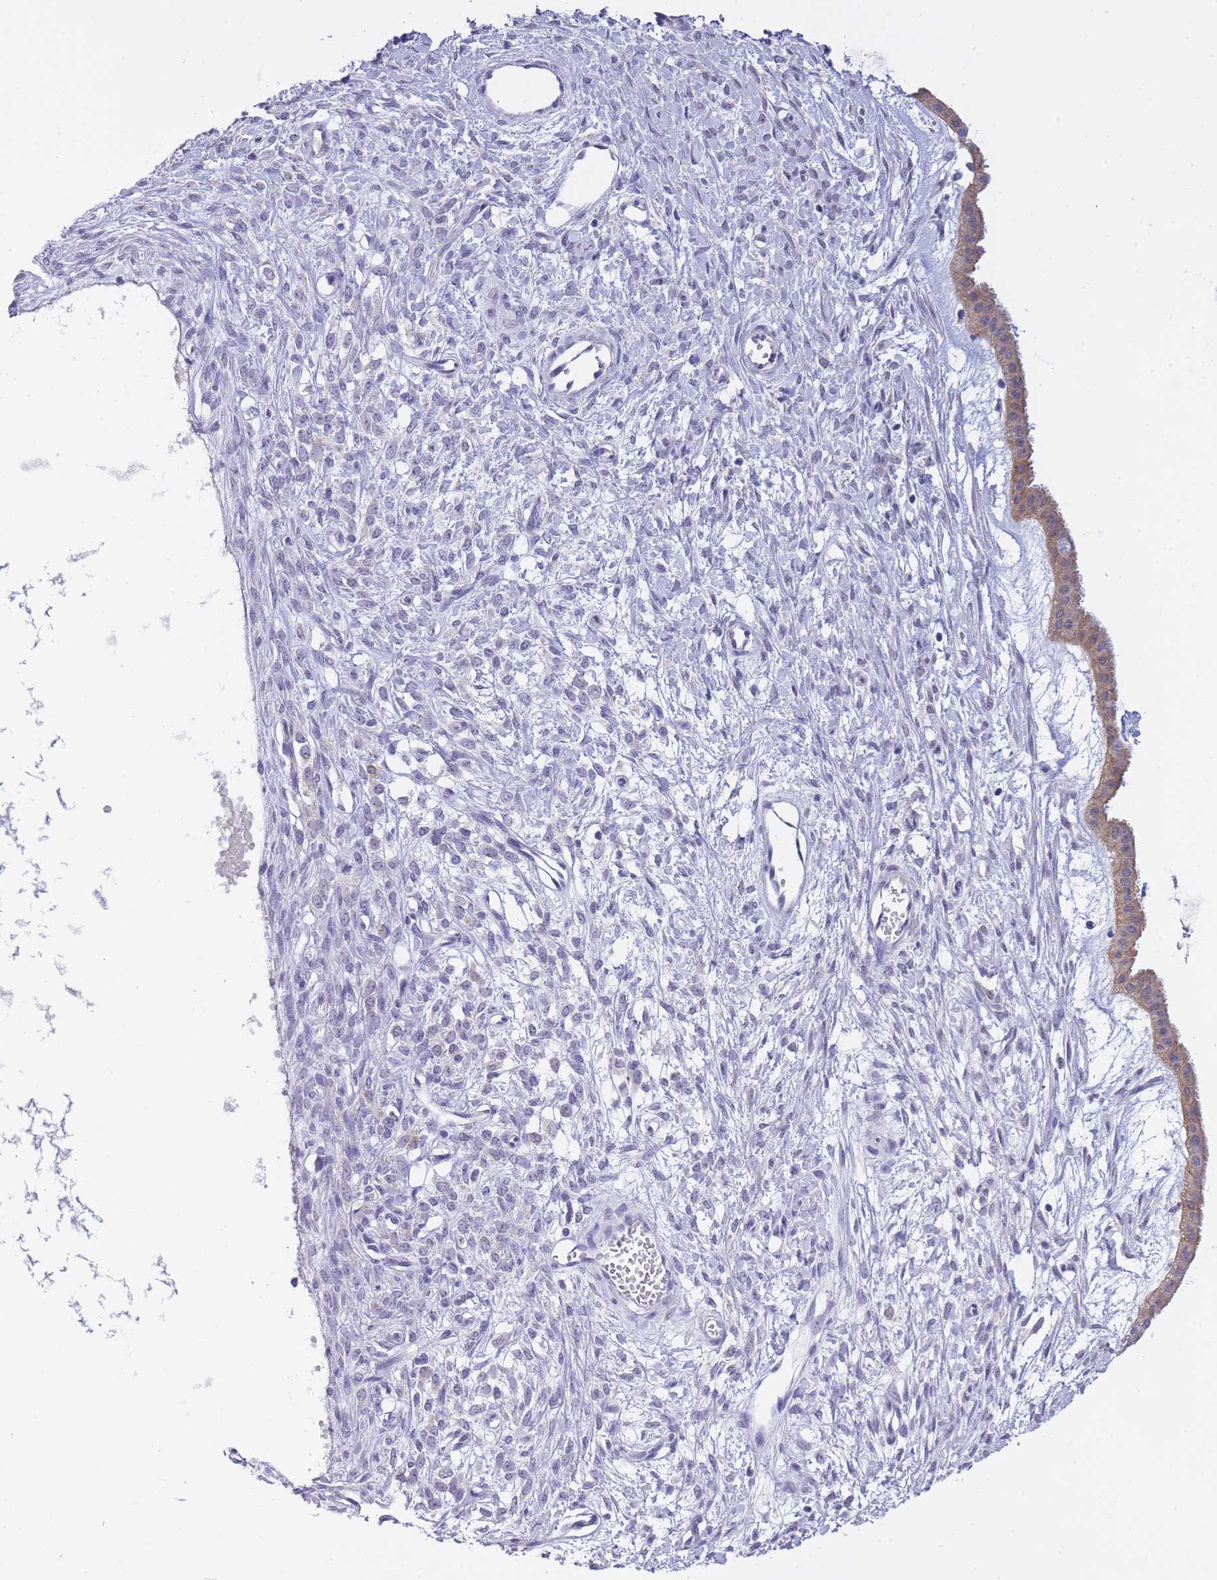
{"staining": {"intensity": "moderate", "quantity": ">75%", "location": "cytoplasmic/membranous"}, "tissue": "ovarian cancer", "cell_type": "Tumor cells", "image_type": "cancer", "snomed": [{"axis": "morphology", "description": "Cystadenocarcinoma, mucinous, NOS"}, {"axis": "topography", "description": "Ovary"}], "caption": "Immunohistochemistry histopathology image of human ovarian cancer stained for a protein (brown), which shows medium levels of moderate cytoplasmic/membranous positivity in about >75% of tumor cells.", "gene": "FRAT2", "patient": {"sex": "female", "age": 73}}